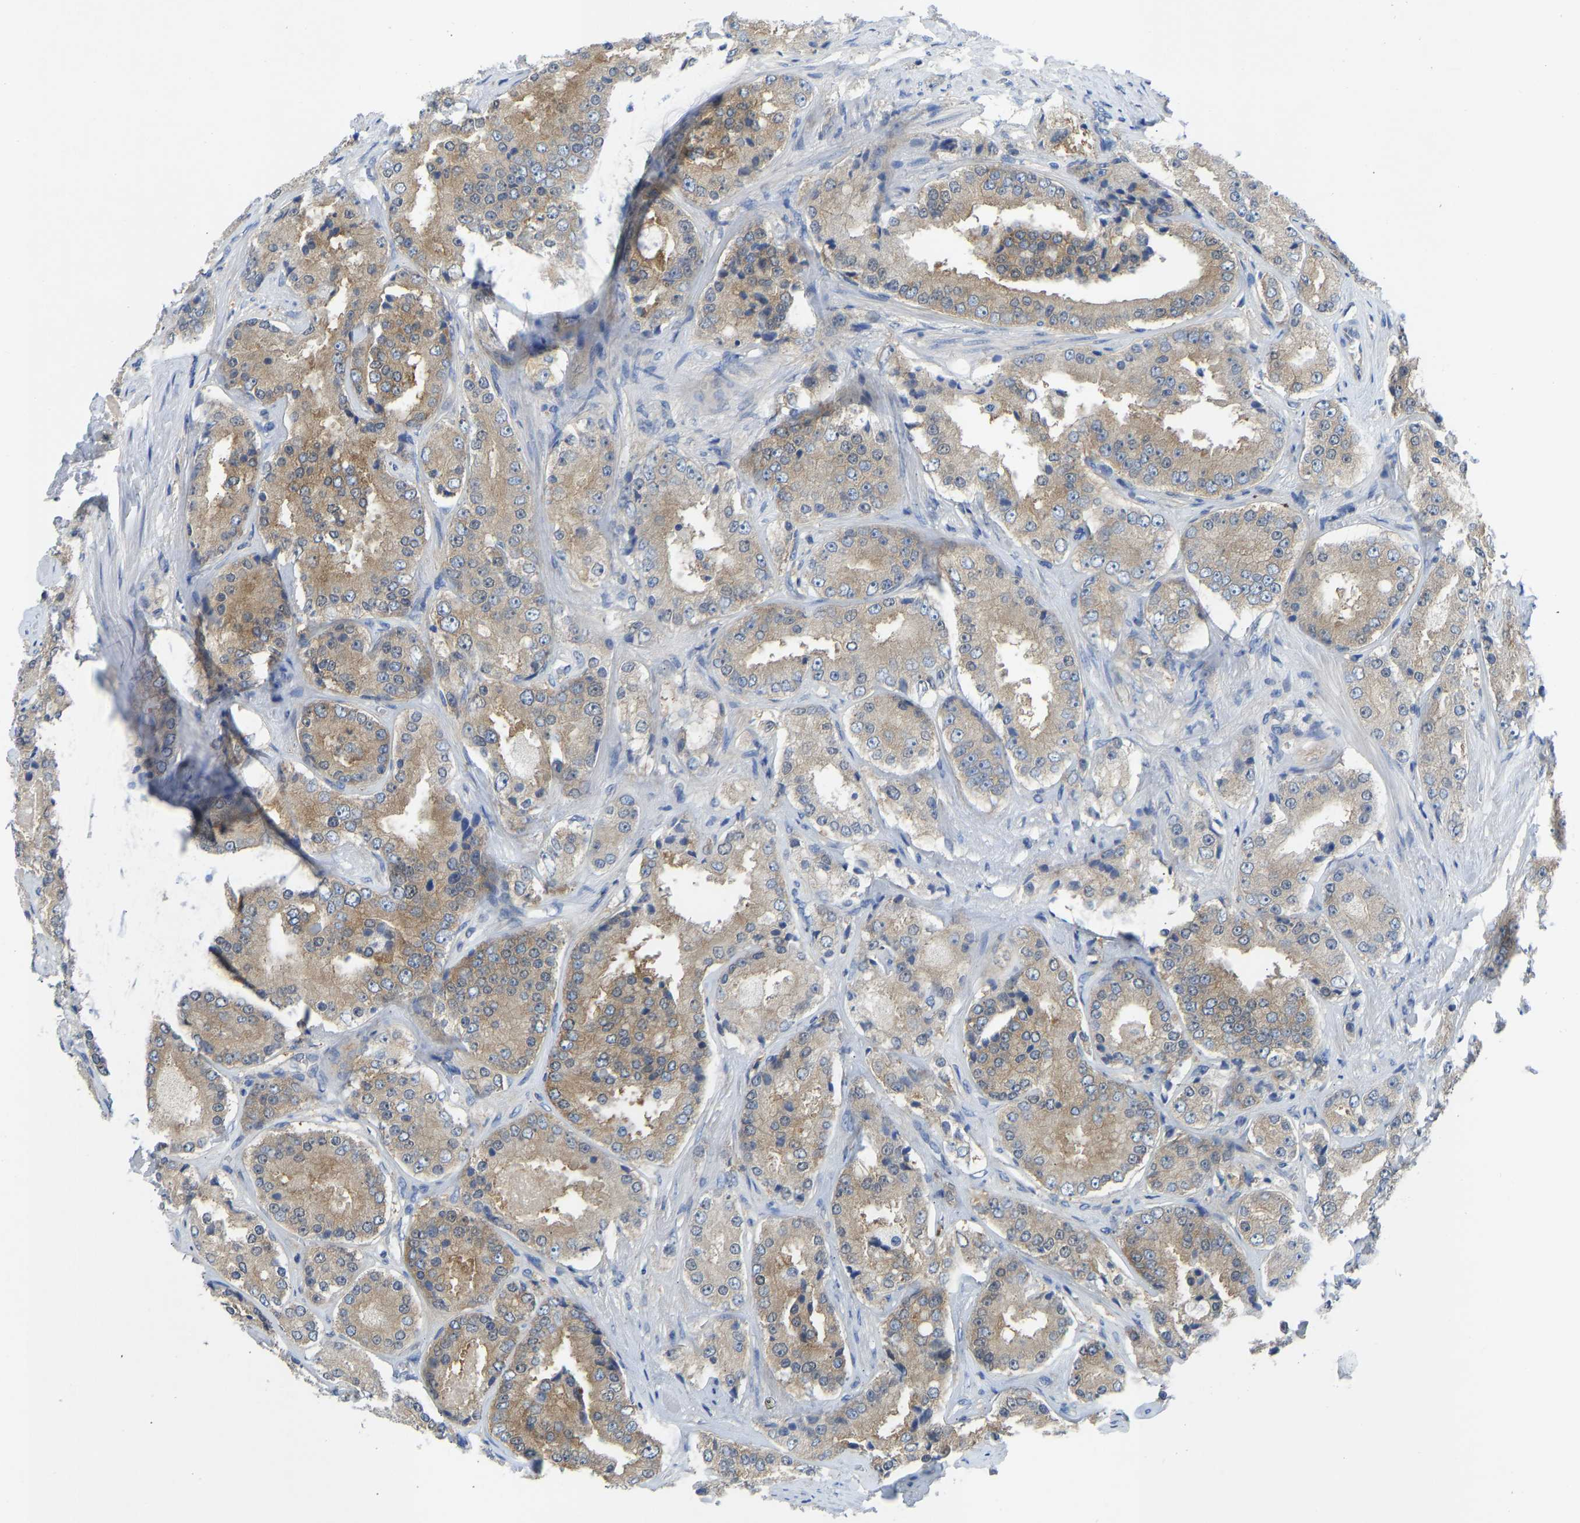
{"staining": {"intensity": "moderate", "quantity": ">75%", "location": "cytoplasmic/membranous"}, "tissue": "prostate cancer", "cell_type": "Tumor cells", "image_type": "cancer", "snomed": [{"axis": "morphology", "description": "Adenocarcinoma, High grade"}, {"axis": "topography", "description": "Prostate"}], "caption": "Adenocarcinoma (high-grade) (prostate) was stained to show a protein in brown. There is medium levels of moderate cytoplasmic/membranous staining in about >75% of tumor cells.", "gene": "PPP3CA", "patient": {"sex": "male", "age": 65}}